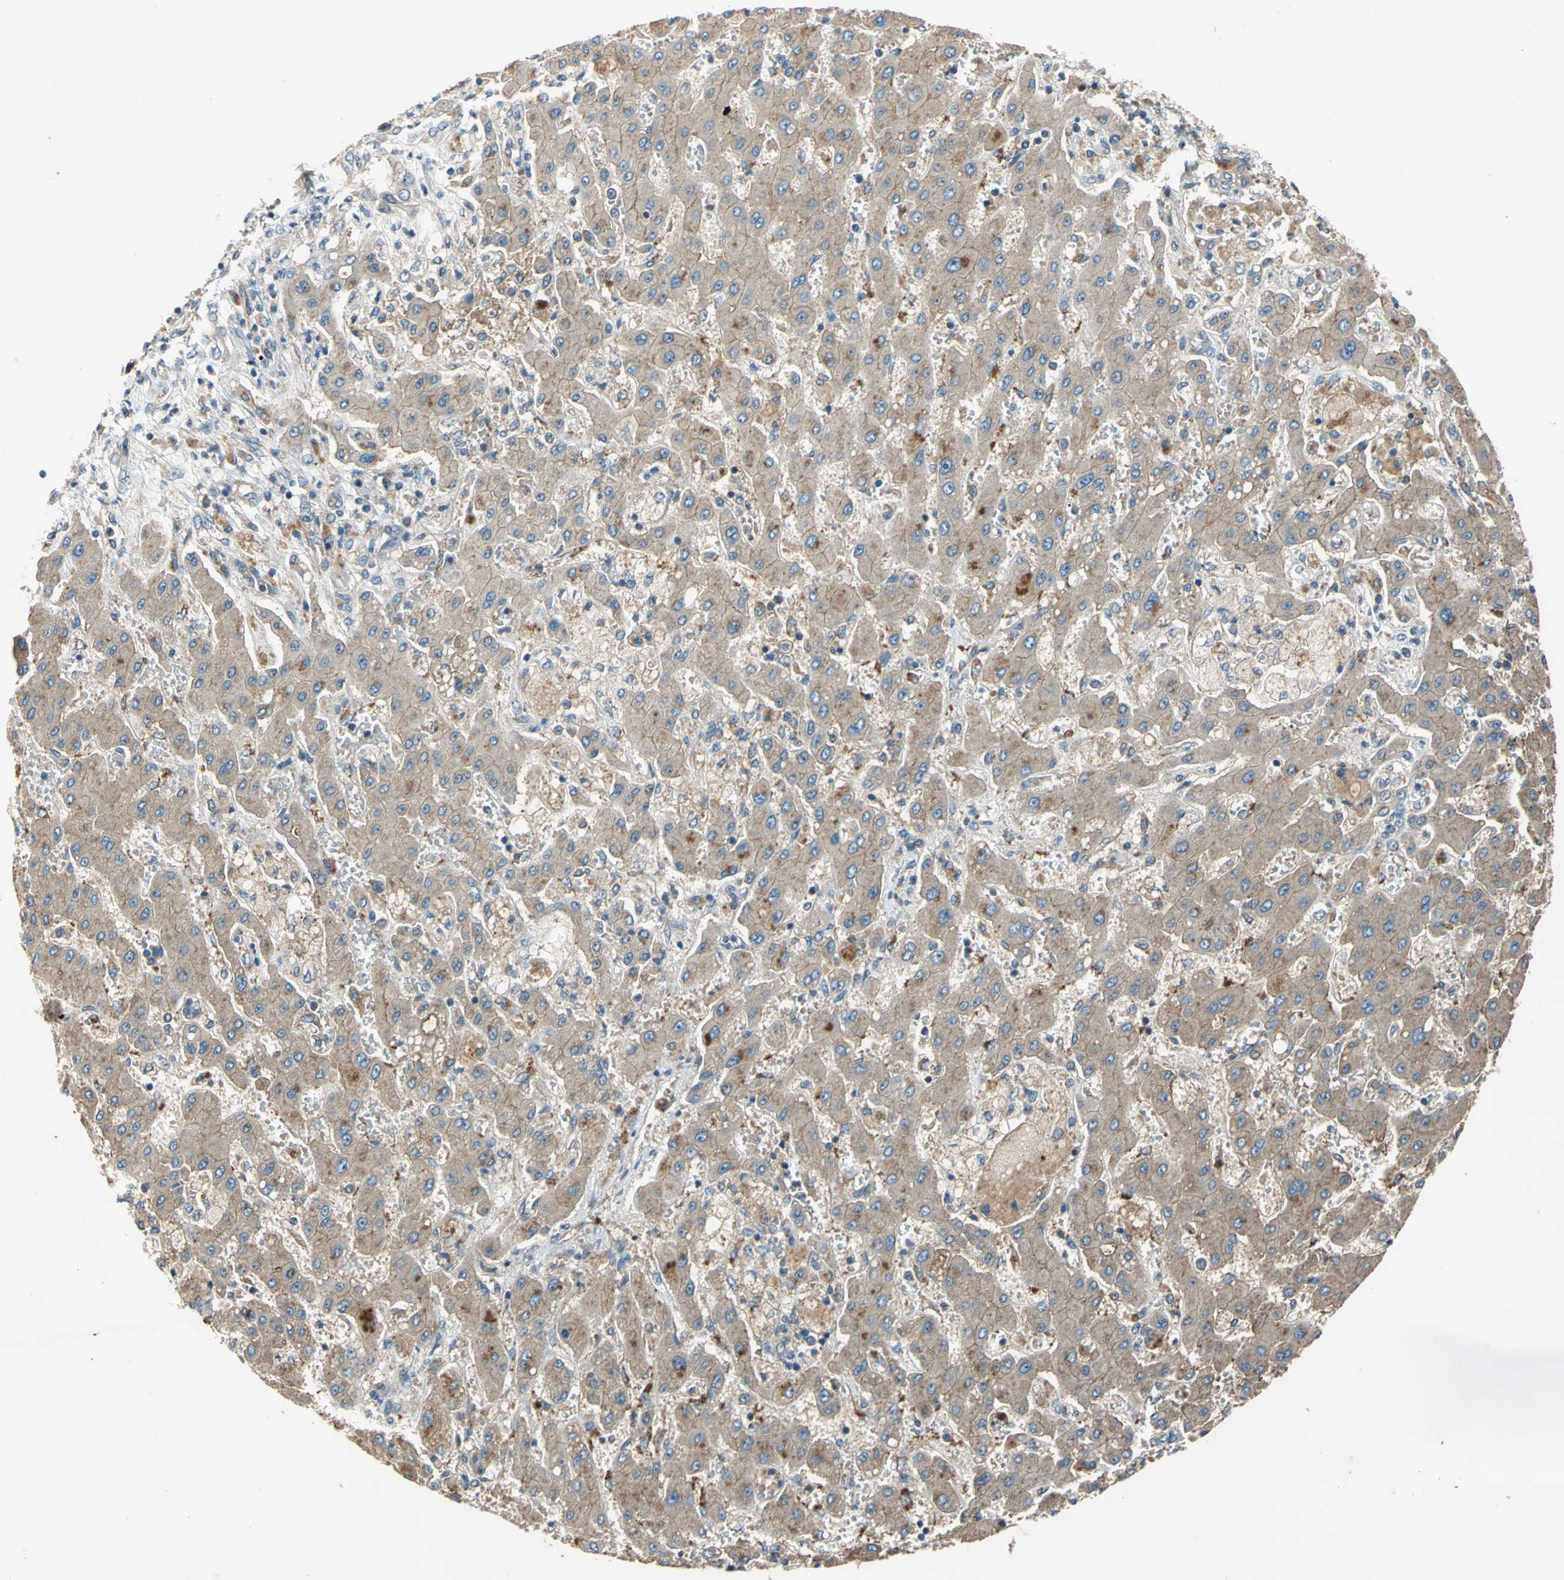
{"staining": {"intensity": "moderate", "quantity": "25%-75%", "location": "cytoplasmic/membranous"}, "tissue": "liver cancer", "cell_type": "Tumor cells", "image_type": "cancer", "snomed": [{"axis": "morphology", "description": "Cholangiocarcinoma"}, {"axis": "topography", "description": "Liver"}], "caption": "Protein staining displays moderate cytoplasmic/membranous expression in about 25%-75% of tumor cells in liver cancer (cholangiocarcinoma). Using DAB (3,3'-diaminobenzidine) (brown) and hematoxylin (blue) stains, captured at high magnification using brightfield microscopy.", "gene": "EMCN", "patient": {"sex": "male", "age": 50}}